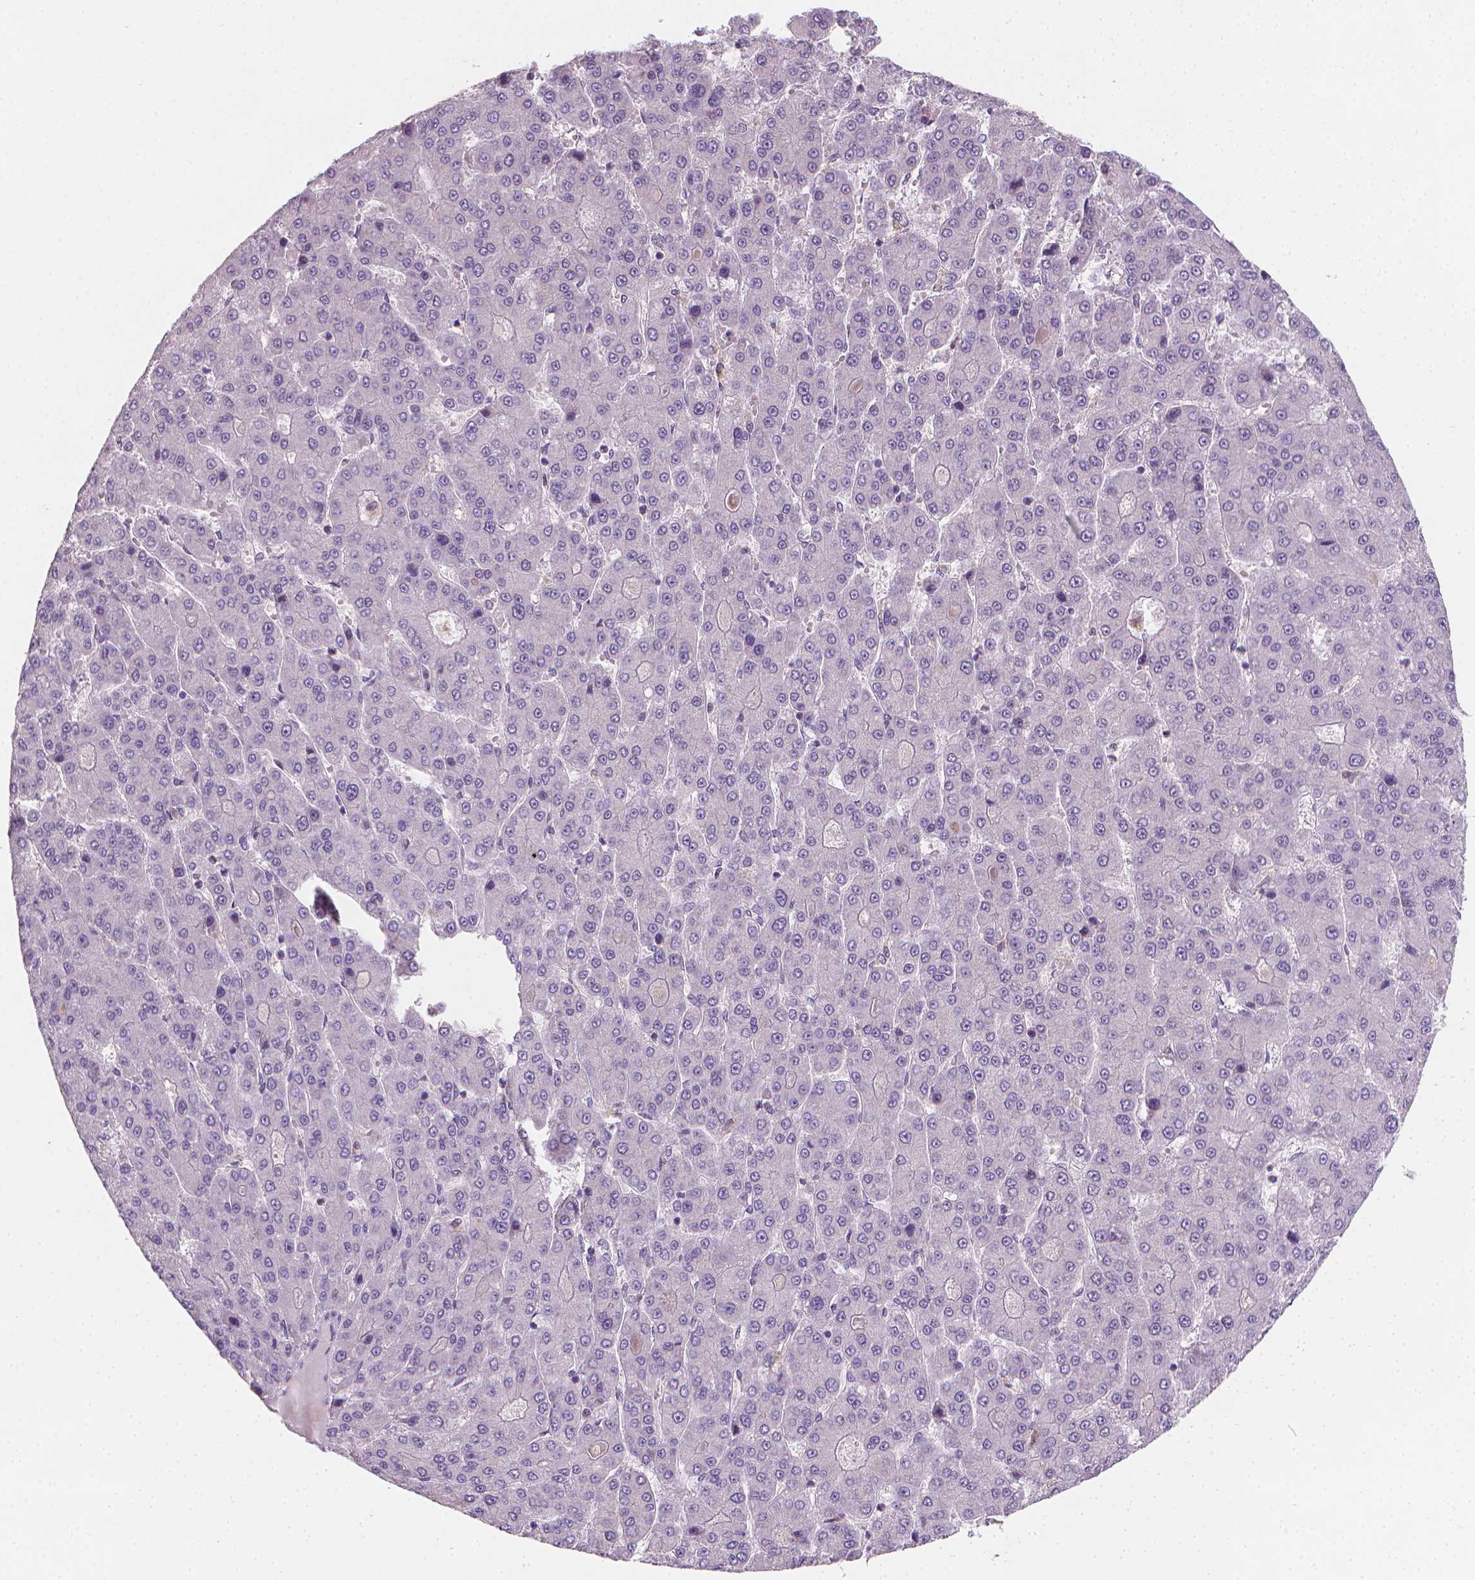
{"staining": {"intensity": "negative", "quantity": "none", "location": "none"}, "tissue": "liver cancer", "cell_type": "Tumor cells", "image_type": "cancer", "snomed": [{"axis": "morphology", "description": "Carcinoma, Hepatocellular, NOS"}, {"axis": "topography", "description": "Liver"}], "caption": "Photomicrograph shows no significant protein staining in tumor cells of liver cancer (hepatocellular carcinoma). (Immunohistochemistry, brightfield microscopy, high magnification).", "gene": "TNFAIP2", "patient": {"sex": "male", "age": 70}}